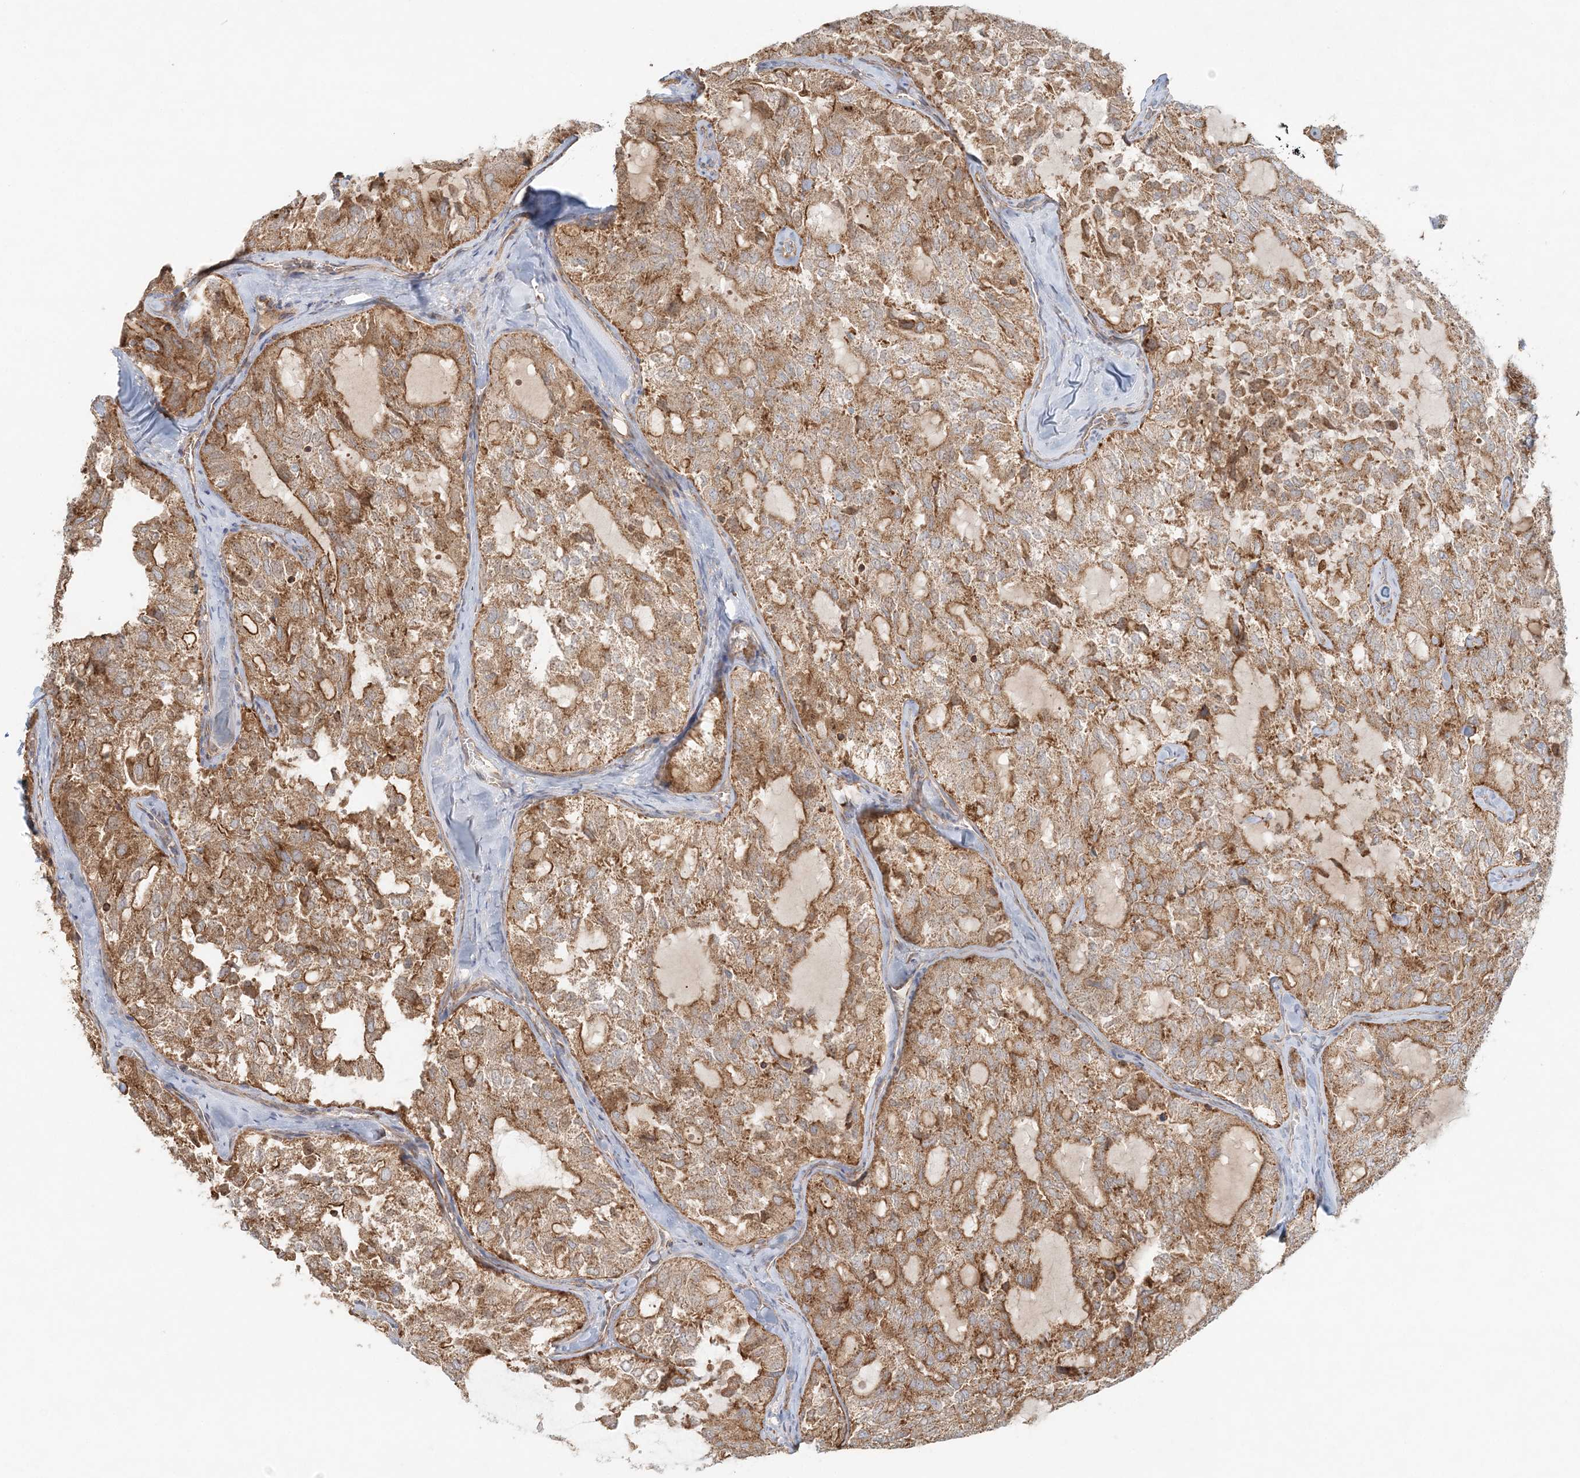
{"staining": {"intensity": "moderate", "quantity": ">75%", "location": "cytoplasmic/membranous"}, "tissue": "thyroid cancer", "cell_type": "Tumor cells", "image_type": "cancer", "snomed": [{"axis": "morphology", "description": "Follicular adenoma carcinoma, NOS"}, {"axis": "topography", "description": "Thyroid gland"}], "caption": "A photomicrograph of human thyroid cancer (follicular adenoma carcinoma) stained for a protein demonstrates moderate cytoplasmic/membranous brown staining in tumor cells. (DAB IHC with brightfield microscopy, high magnification).", "gene": "KIAA0232", "patient": {"sex": "male", "age": 75}}